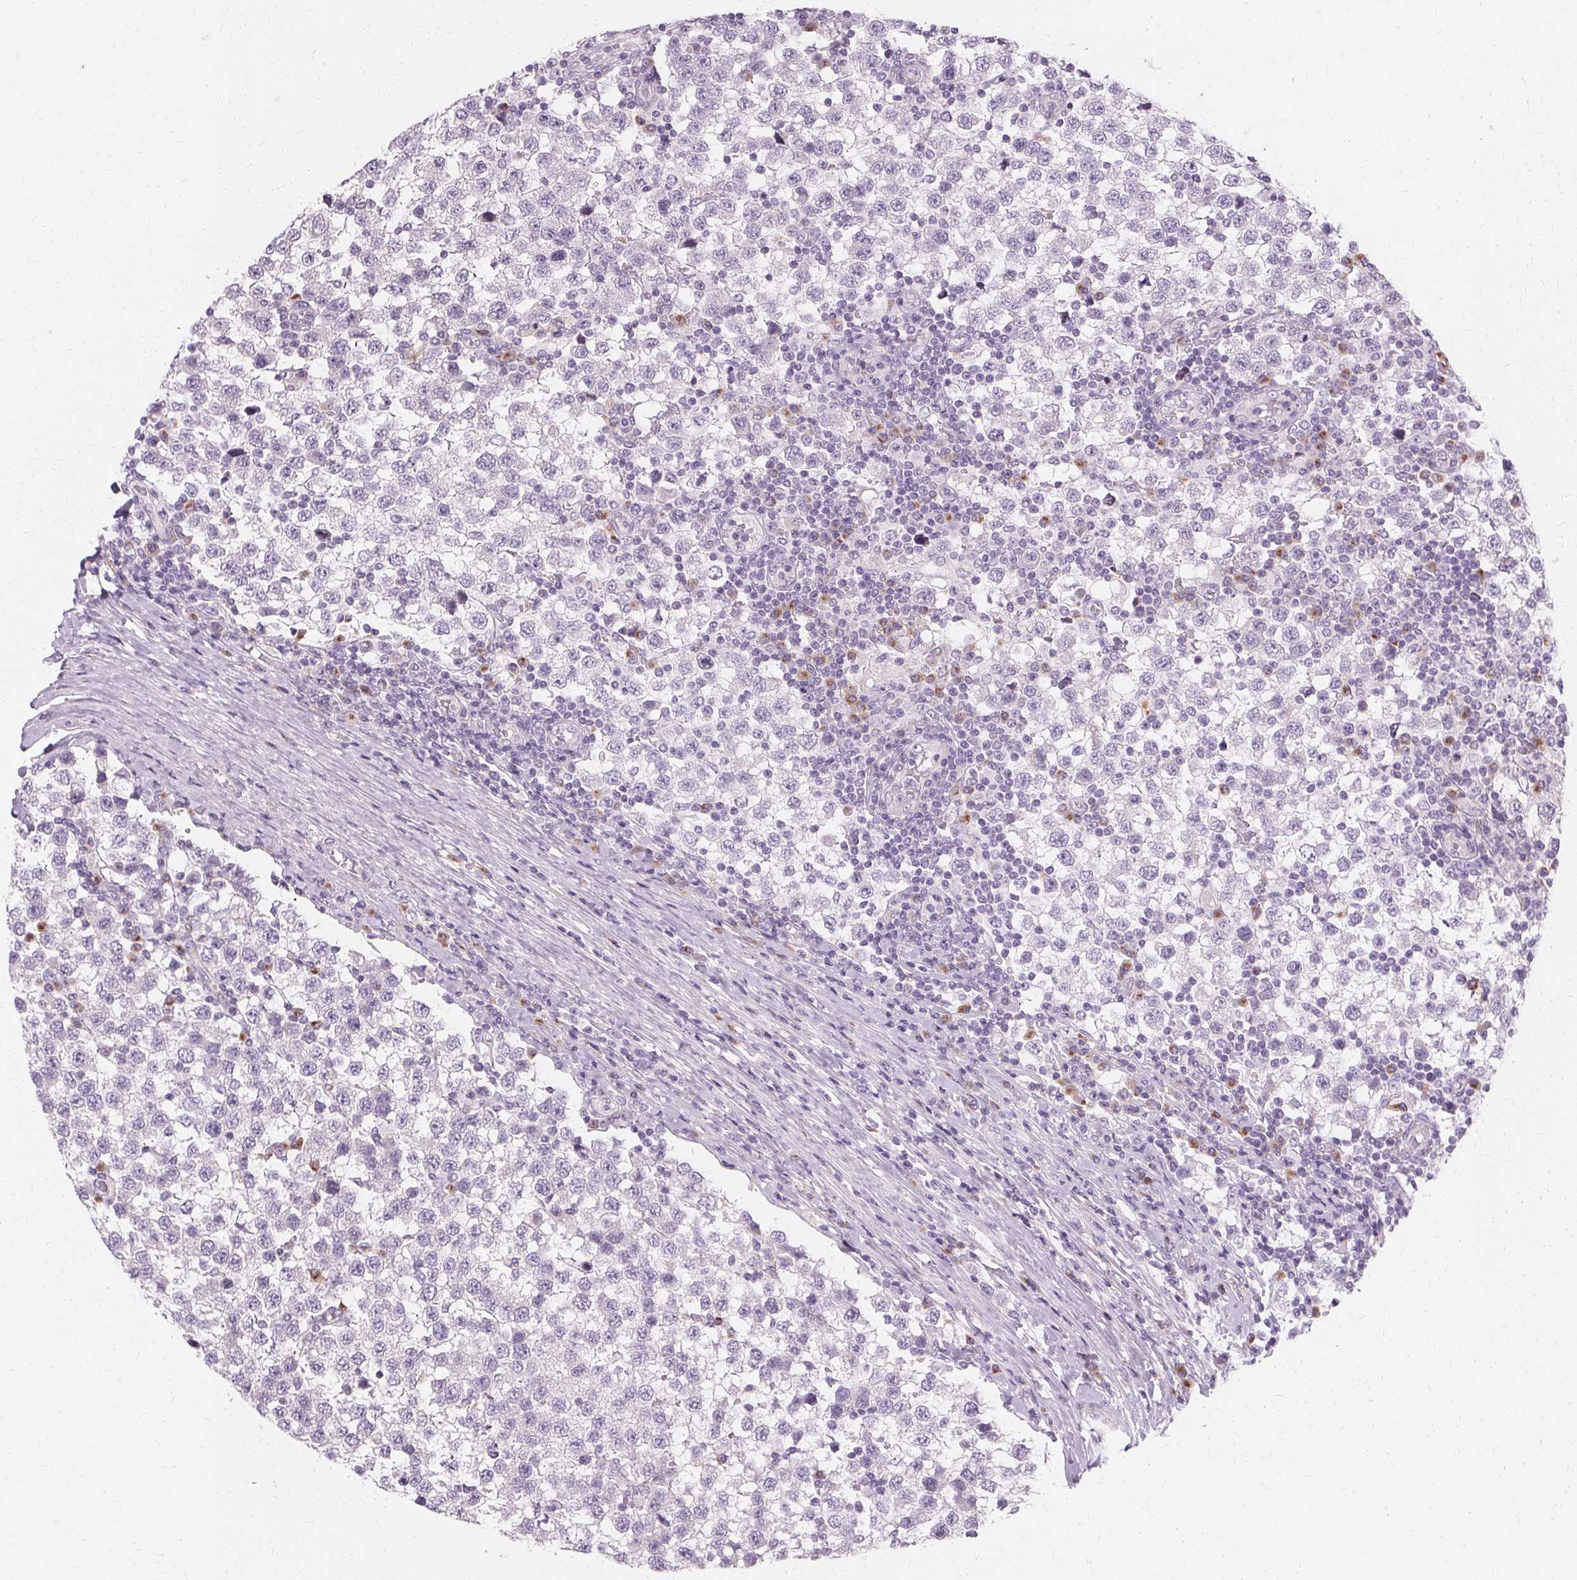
{"staining": {"intensity": "negative", "quantity": "none", "location": "none"}, "tissue": "testis cancer", "cell_type": "Tumor cells", "image_type": "cancer", "snomed": [{"axis": "morphology", "description": "Seminoma, NOS"}, {"axis": "topography", "description": "Testis"}], "caption": "An IHC micrograph of testis cancer (seminoma) is shown. There is no staining in tumor cells of testis cancer (seminoma).", "gene": "FCRL3", "patient": {"sex": "male", "age": 34}}